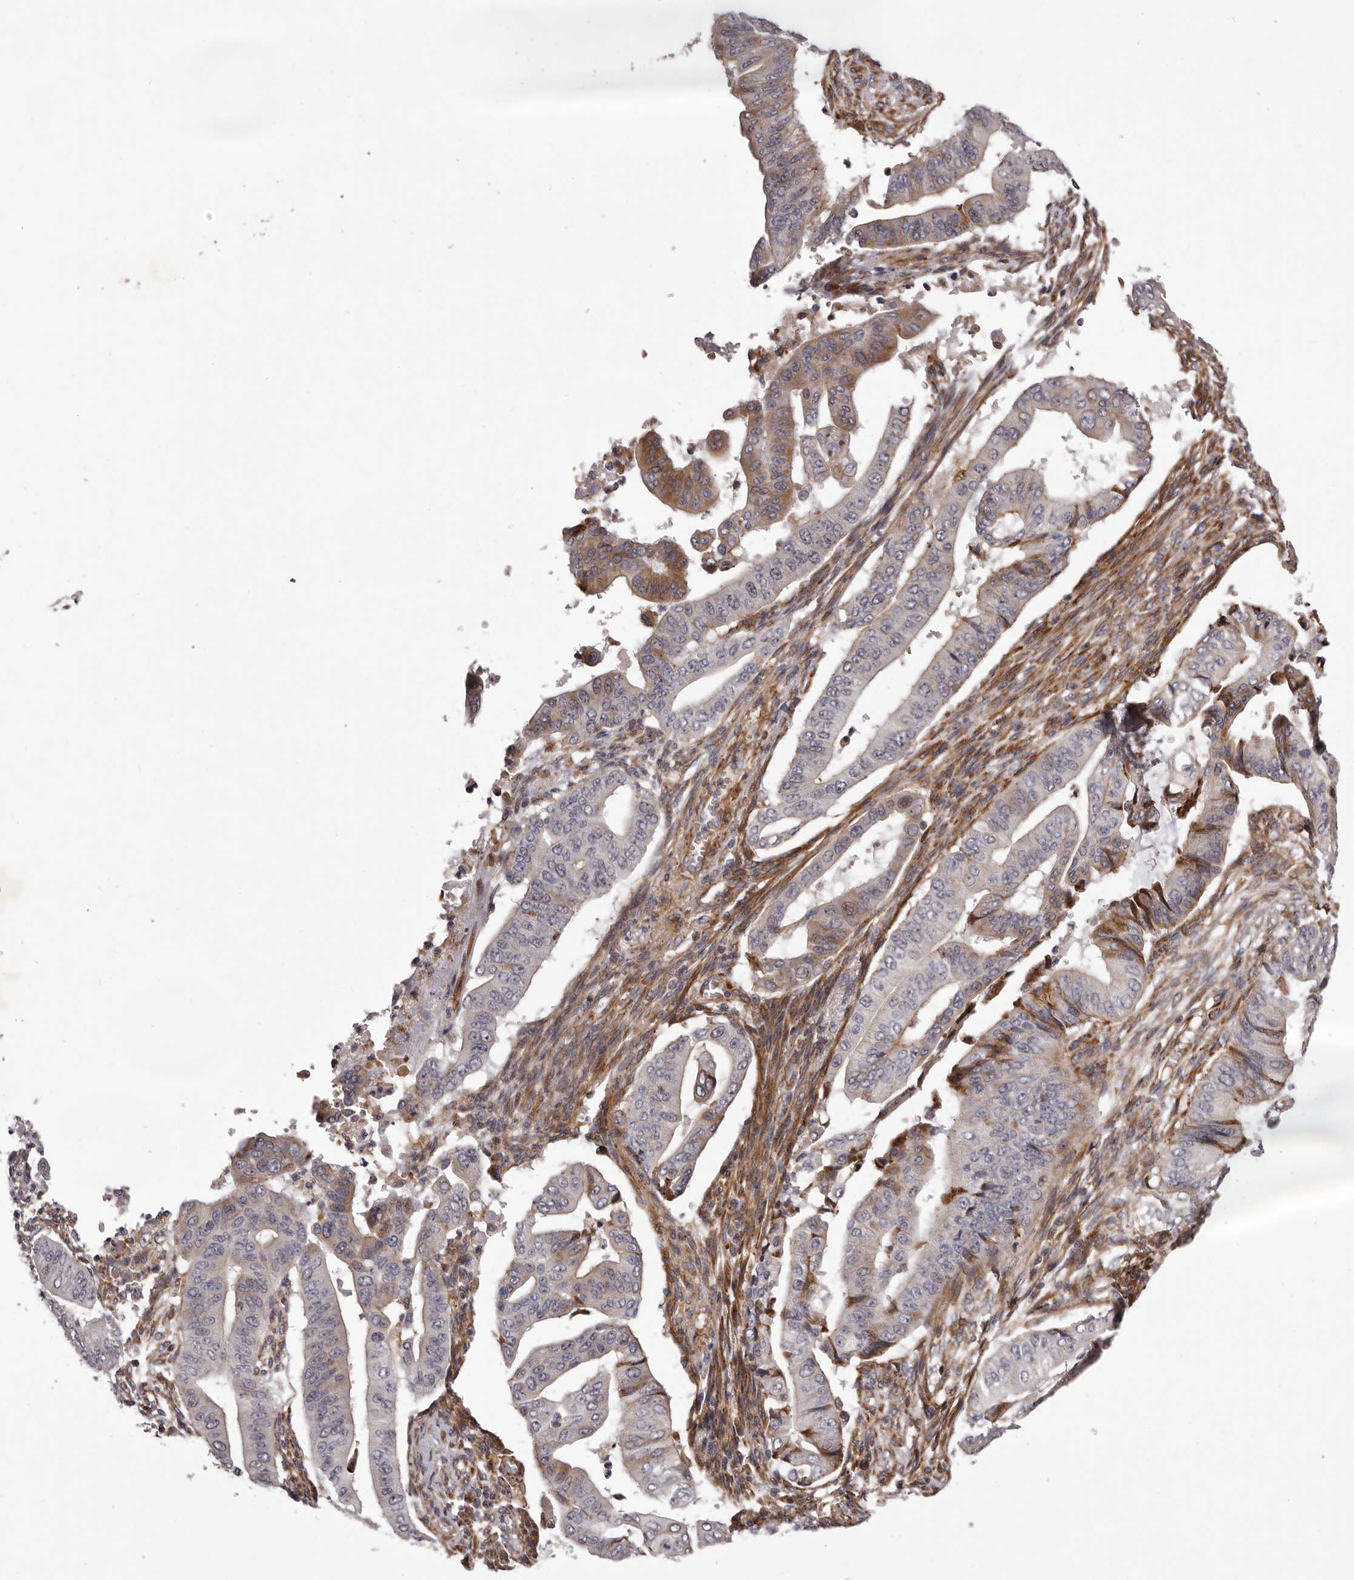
{"staining": {"intensity": "moderate", "quantity": "<25%", "location": "cytoplasmic/membranous"}, "tissue": "pancreatic cancer", "cell_type": "Tumor cells", "image_type": "cancer", "snomed": [{"axis": "morphology", "description": "Adenocarcinoma, NOS"}, {"axis": "topography", "description": "Pancreas"}], "caption": "Immunohistochemical staining of human pancreatic adenocarcinoma displays moderate cytoplasmic/membranous protein expression in approximately <25% of tumor cells.", "gene": "ALPK1", "patient": {"sex": "female", "age": 77}}